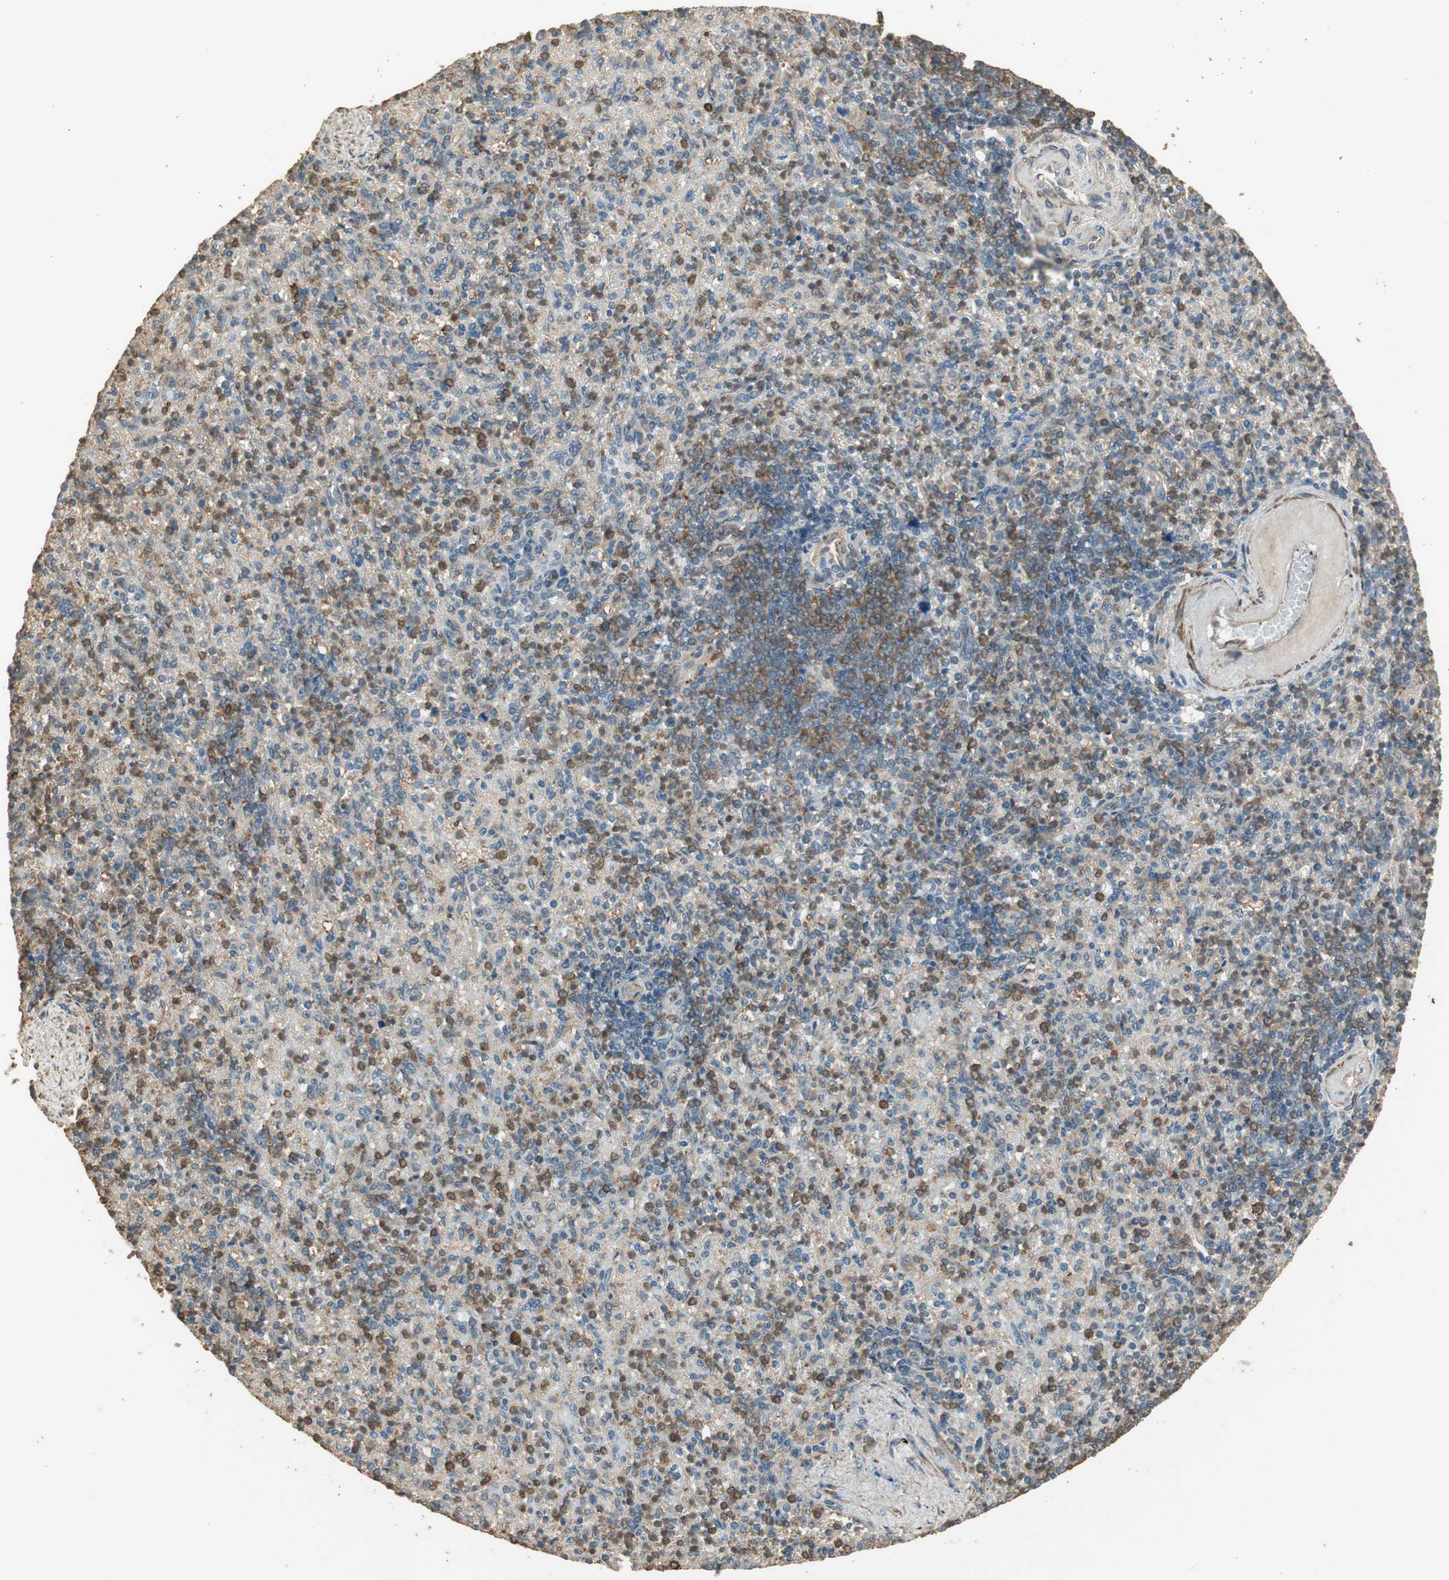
{"staining": {"intensity": "moderate", "quantity": "25%-75%", "location": "cytoplasmic/membranous"}, "tissue": "spleen", "cell_type": "Cells in red pulp", "image_type": "normal", "snomed": [{"axis": "morphology", "description": "Normal tissue, NOS"}, {"axis": "topography", "description": "Spleen"}], "caption": "IHC (DAB (3,3'-diaminobenzidine)) staining of normal human spleen displays moderate cytoplasmic/membranous protein positivity in about 25%-75% of cells in red pulp. (Stains: DAB (3,3'-diaminobenzidine) in brown, nuclei in blue, Microscopy: brightfield microscopy at high magnification).", "gene": "USP2", "patient": {"sex": "female", "age": 74}}